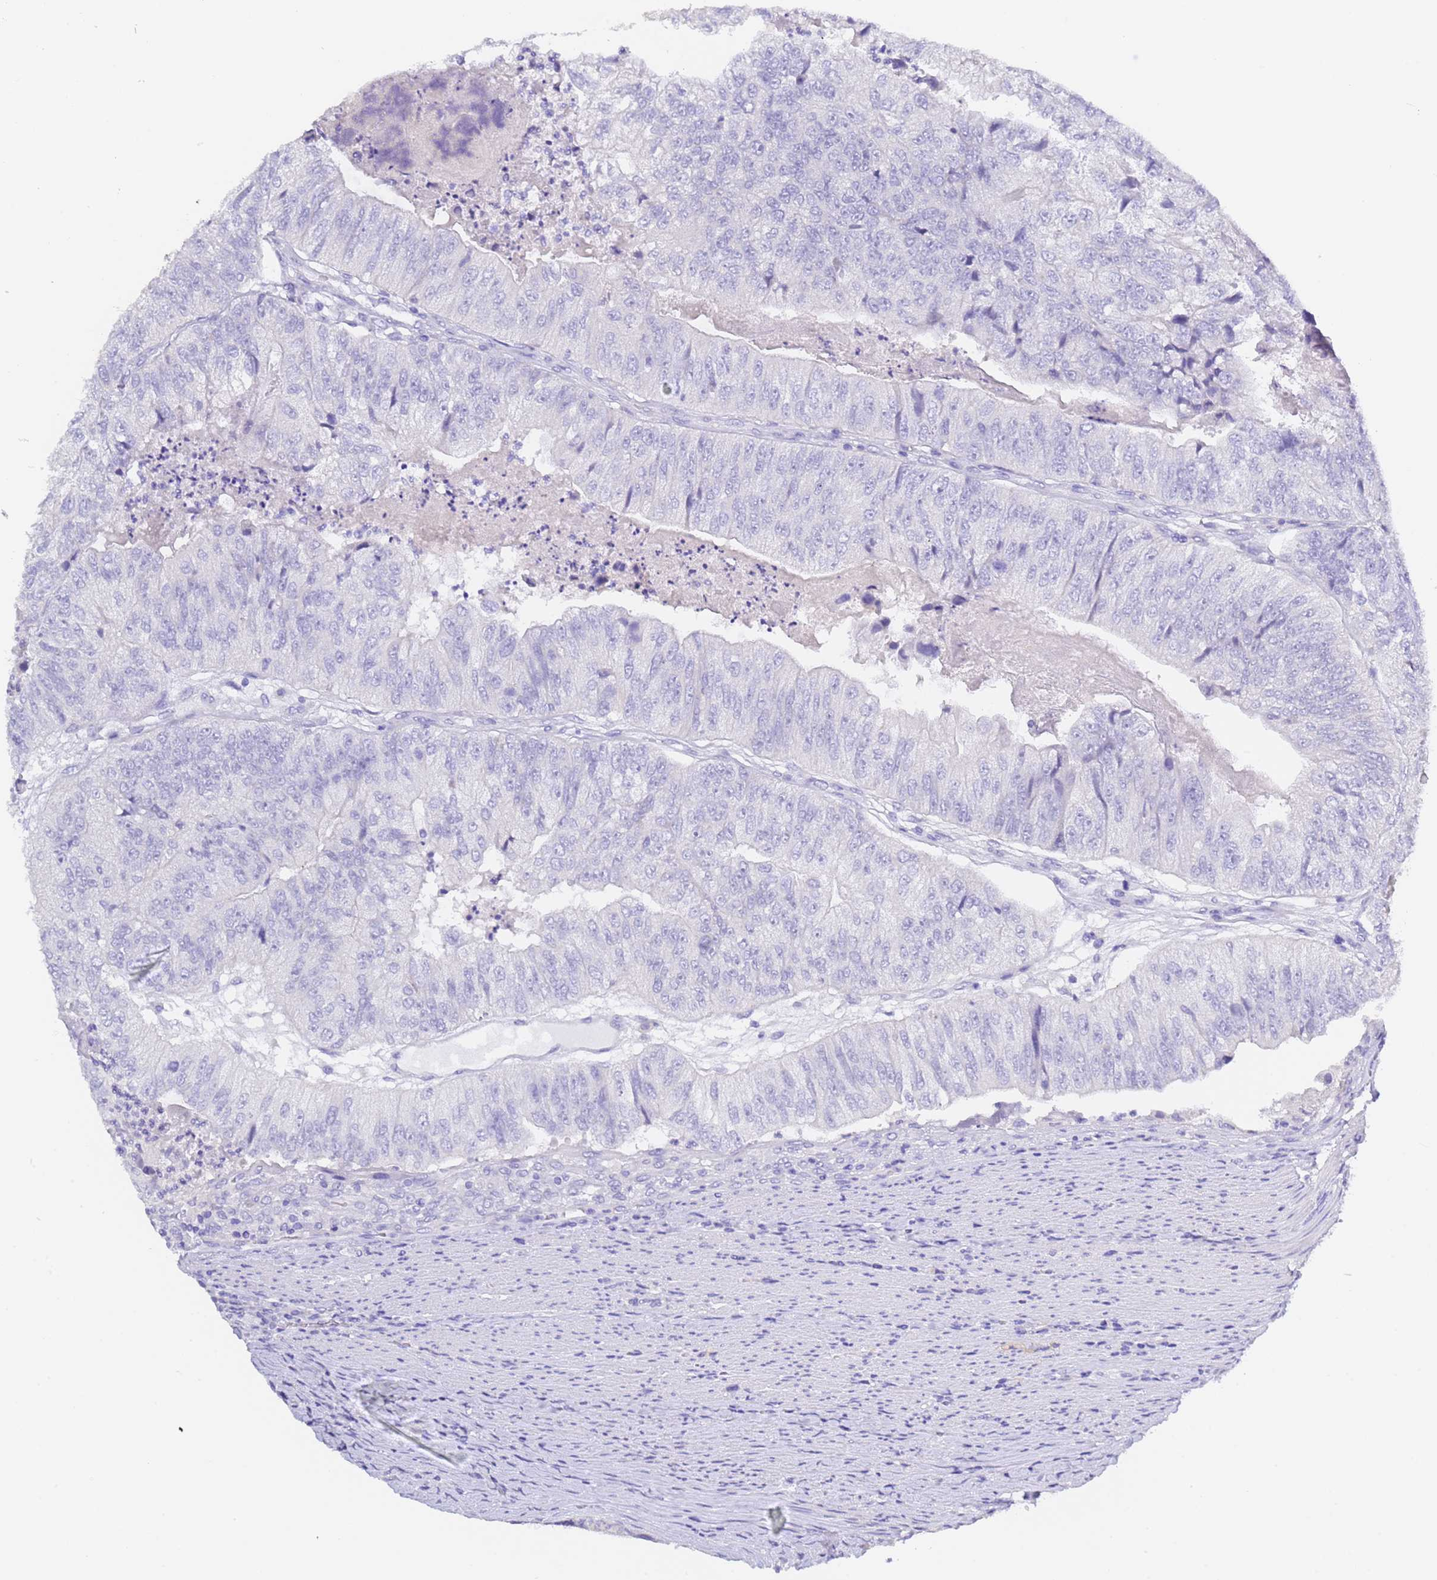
{"staining": {"intensity": "negative", "quantity": "none", "location": "none"}, "tissue": "colorectal cancer", "cell_type": "Tumor cells", "image_type": "cancer", "snomed": [{"axis": "morphology", "description": "Adenocarcinoma, NOS"}, {"axis": "topography", "description": "Colon"}], "caption": "Immunohistochemistry photomicrograph of neoplastic tissue: adenocarcinoma (colorectal) stained with DAB (3,3'-diaminobenzidine) demonstrates no significant protein positivity in tumor cells.", "gene": "GABRA1", "patient": {"sex": "female", "age": 67}}